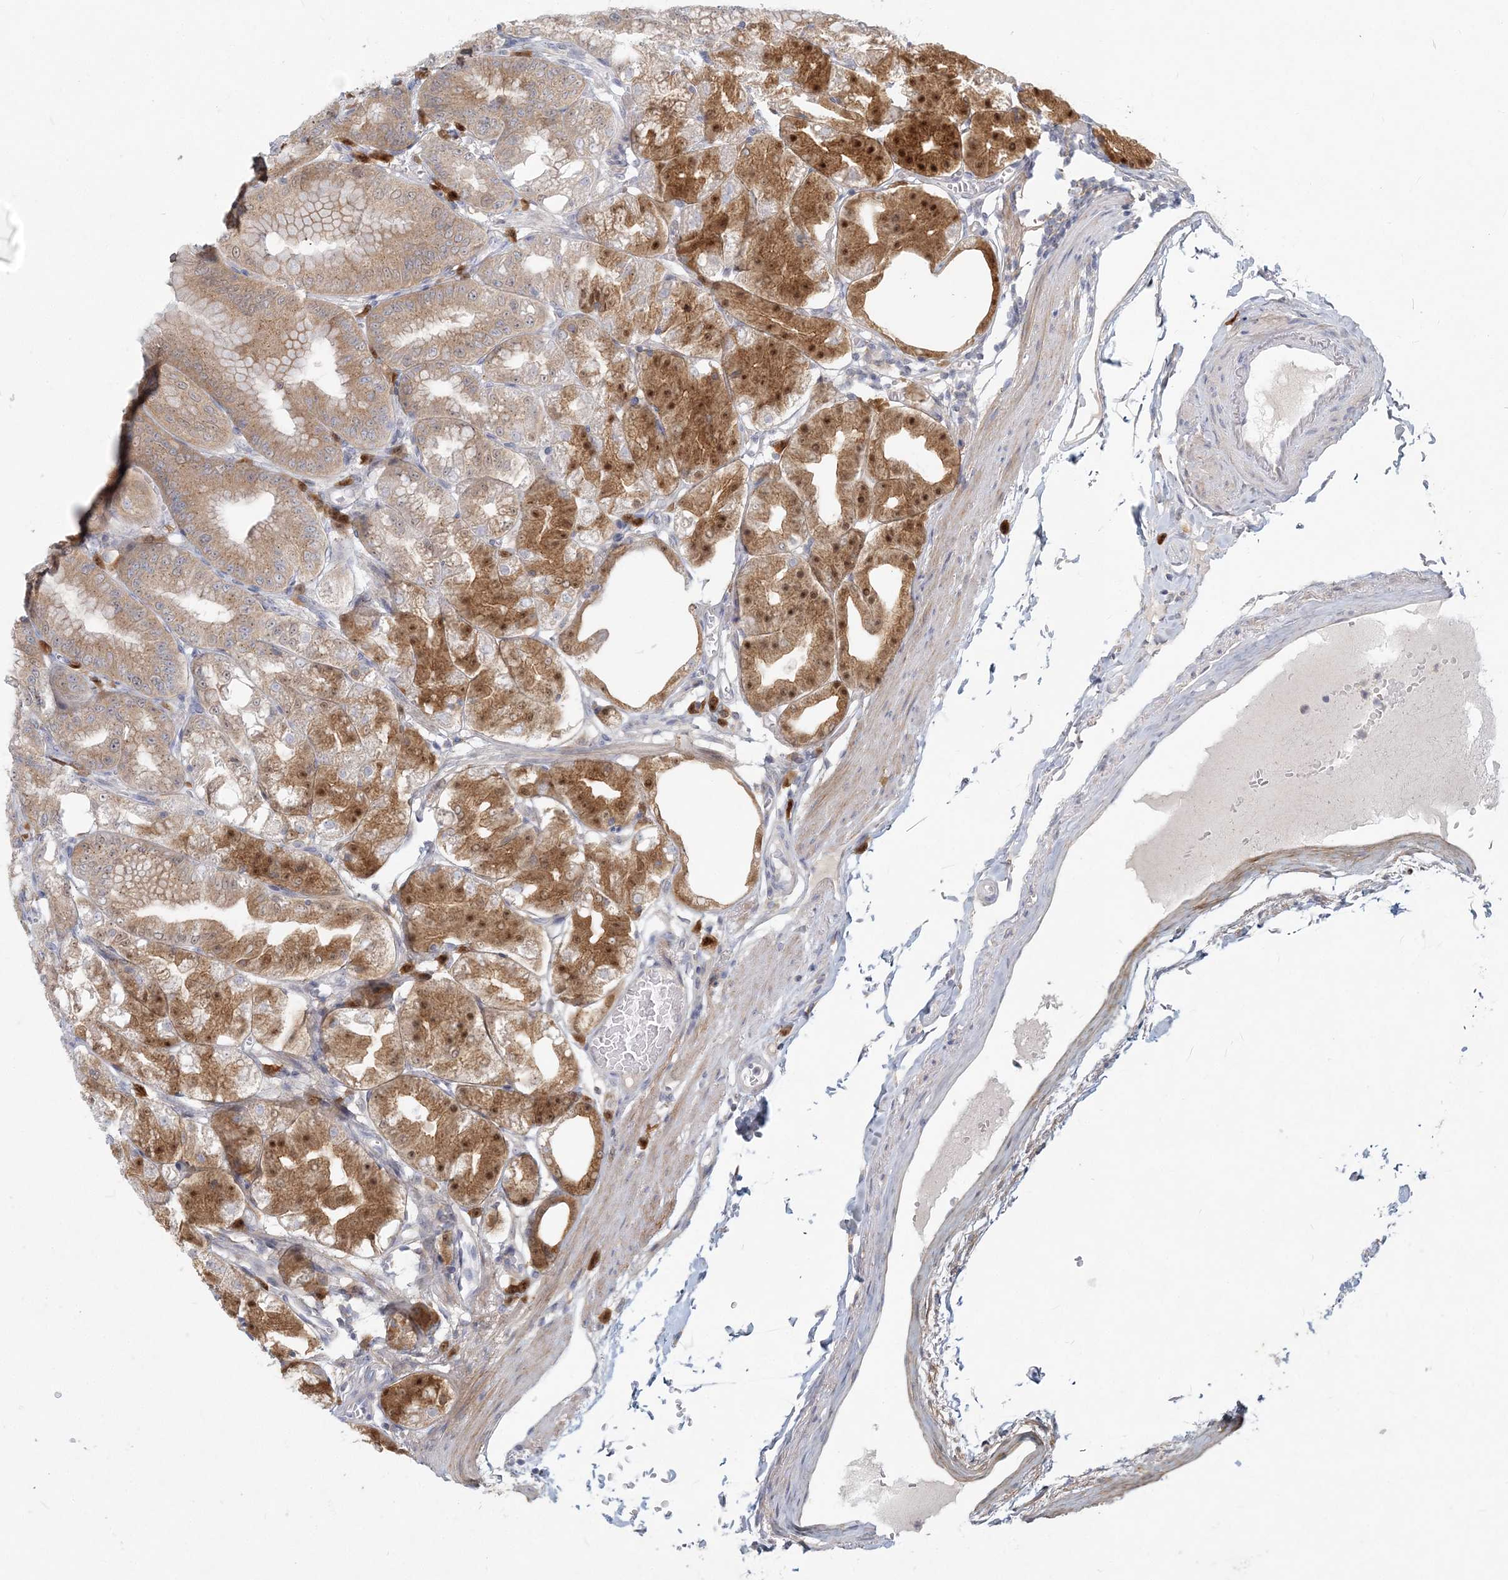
{"staining": {"intensity": "moderate", "quantity": "25%-75%", "location": "cytoplasmic/membranous,nuclear"}, "tissue": "stomach", "cell_type": "Glandular cells", "image_type": "normal", "snomed": [{"axis": "morphology", "description": "Normal tissue, NOS"}, {"axis": "topography", "description": "Stomach, lower"}], "caption": "Immunohistochemical staining of normal stomach shows medium levels of moderate cytoplasmic/membranous,nuclear staining in approximately 25%-75% of glandular cells. Immunohistochemistry stains the protein in brown and the nuclei are stained blue.", "gene": "GMPPA", "patient": {"sex": "male", "age": 71}}